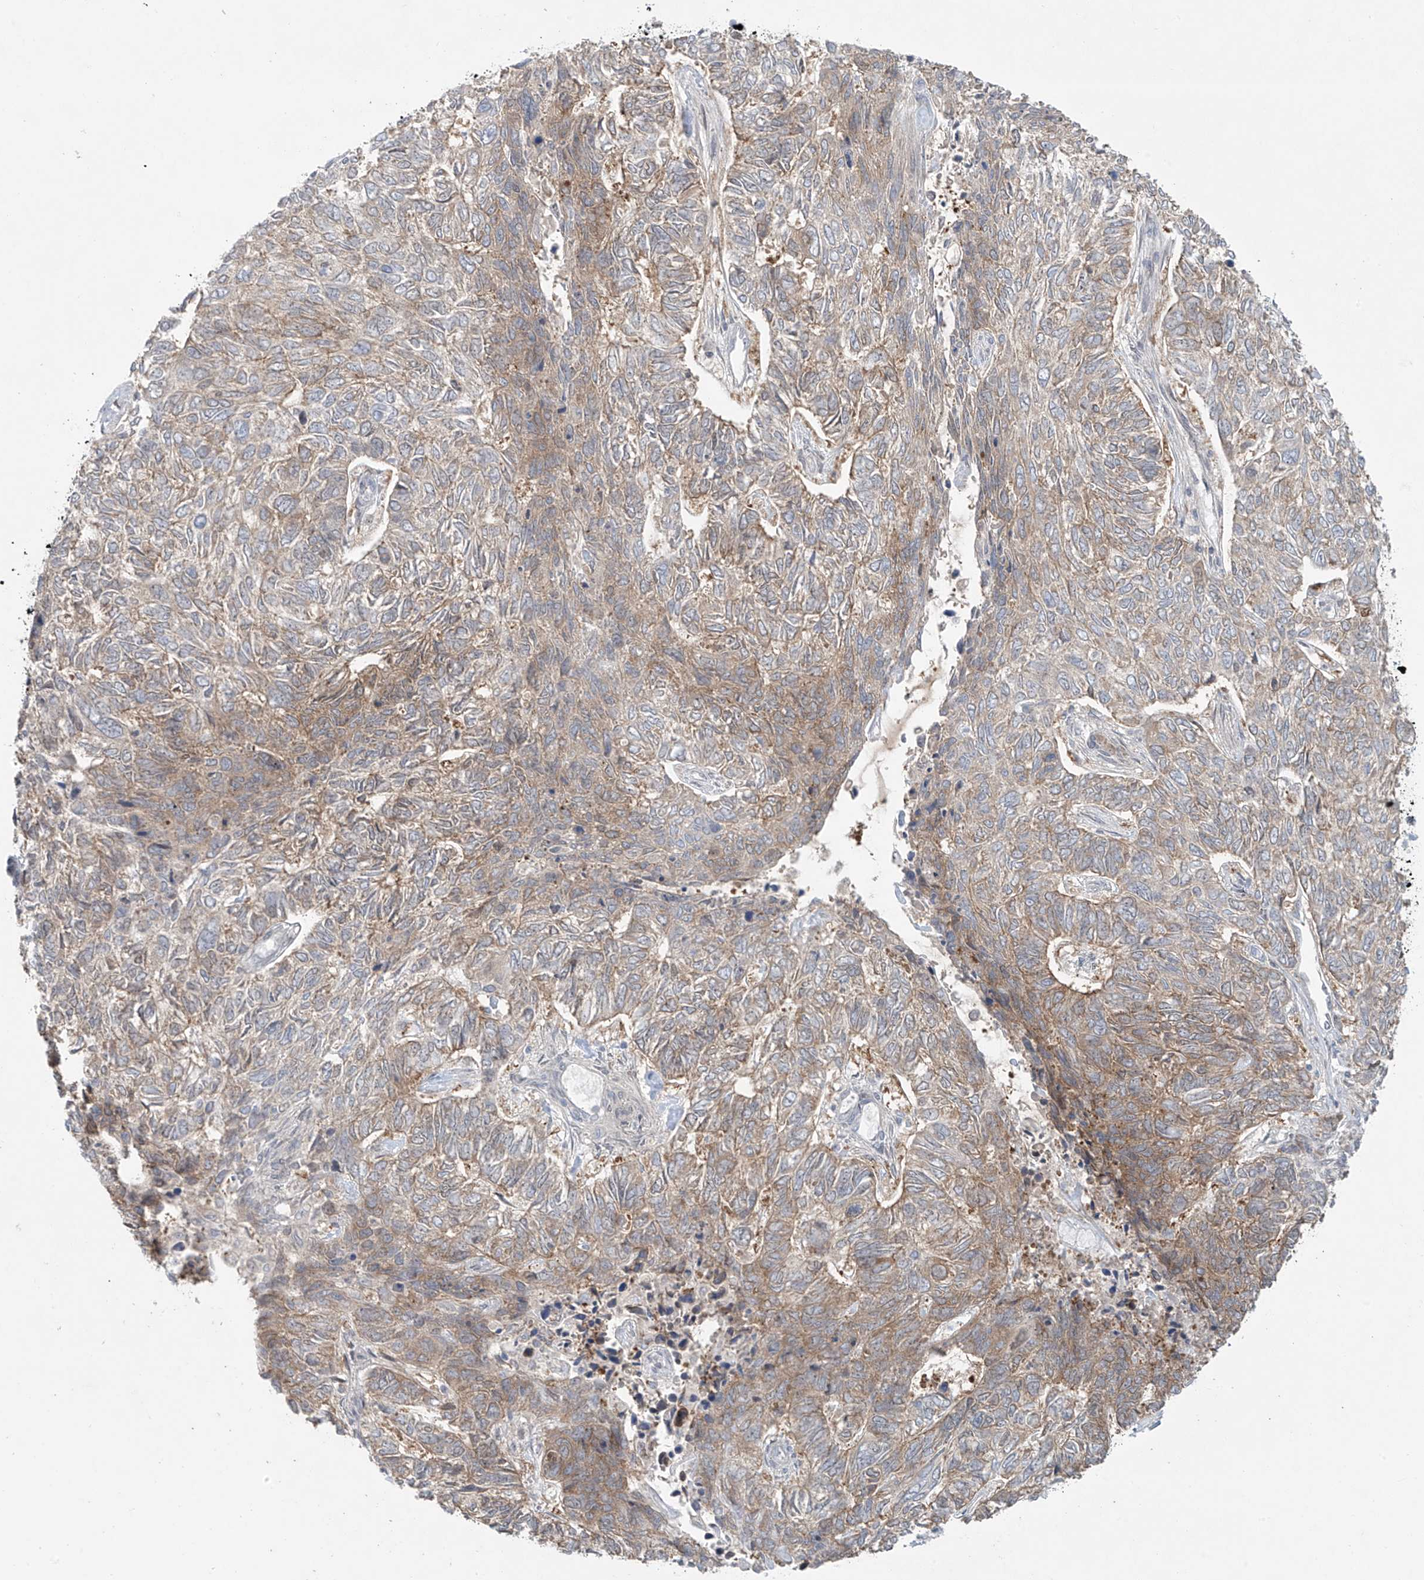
{"staining": {"intensity": "moderate", "quantity": ">75%", "location": "cytoplasmic/membranous"}, "tissue": "skin cancer", "cell_type": "Tumor cells", "image_type": "cancer", "snomed": [{"axis": "morphology", "description": "Basal cell carcinoma"}, {"axis": "topography", "description": "Skin"}], "caption": "Immunohistochemical staining of skin basal cell carcinoma shows moderate cytoplasmic/membranous protein positivity in about >75% of tumor cells. The protein of interest is shown in brown color, while the nuclei are stained blue.", "gene": "PPAT", "patient": {"sex": "female", "age": 65}}